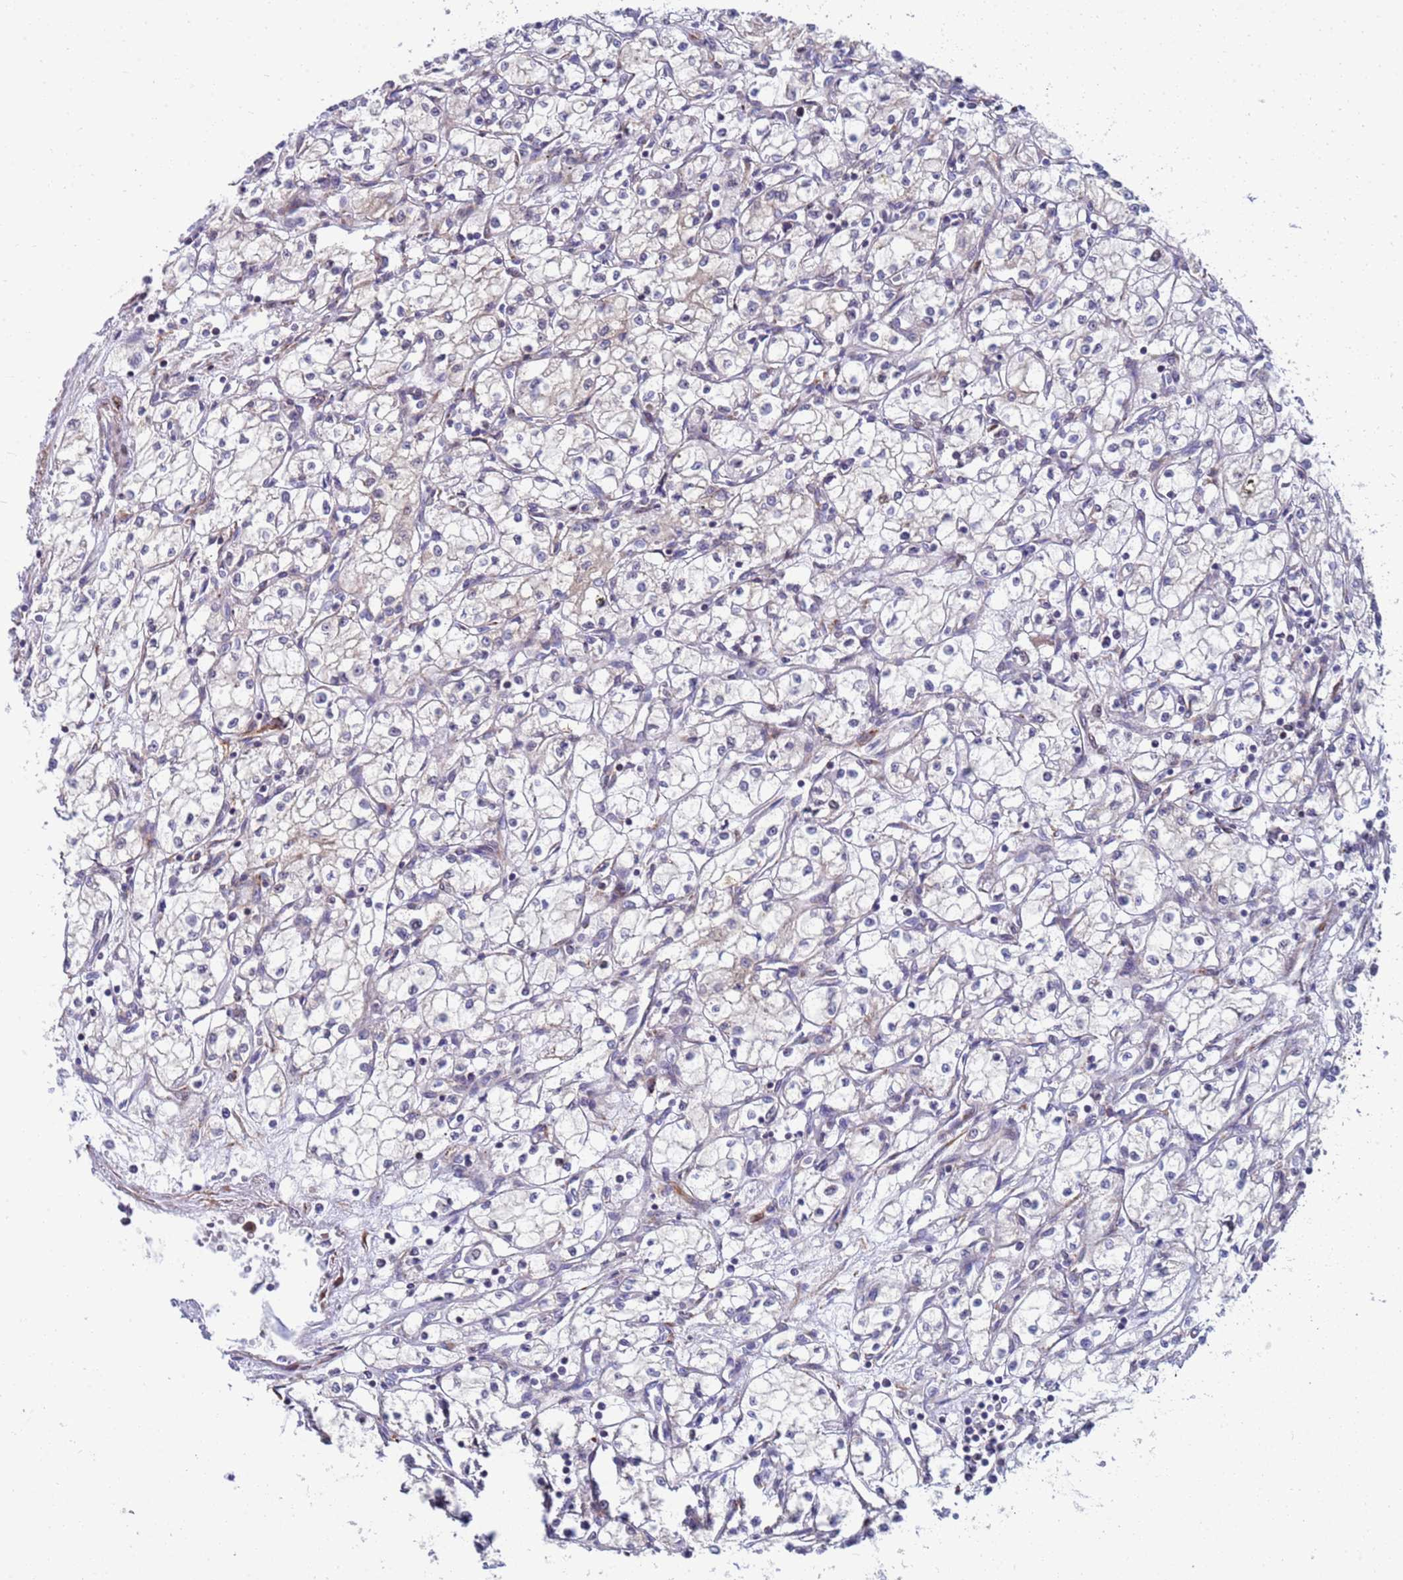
{"staining": {"intensity": "weak", "quantity": "25%-75%", "location": "cytoplasmic/membranous"}, "tissue": "renal cancer", "cell_type": "Tumor cells", "image_type": "cancer", "snomed": [{"axis": "morphology", "description": "Adenocarcinoma, NOS"}, {"axis": "topography", "description": "Kidney"}], "caption": "The histopathology image demonstrates a brown stain indicating the presence of a protein in the cytoplasmic/membranous of tumor cells in renal cancer. Using DAB (brown) and hematoxylin (blue) stains, captured at high magnification using brightfield microscopy.", "gene": "ENOSF1", "patient": {"sex": "male", "age": 59}}